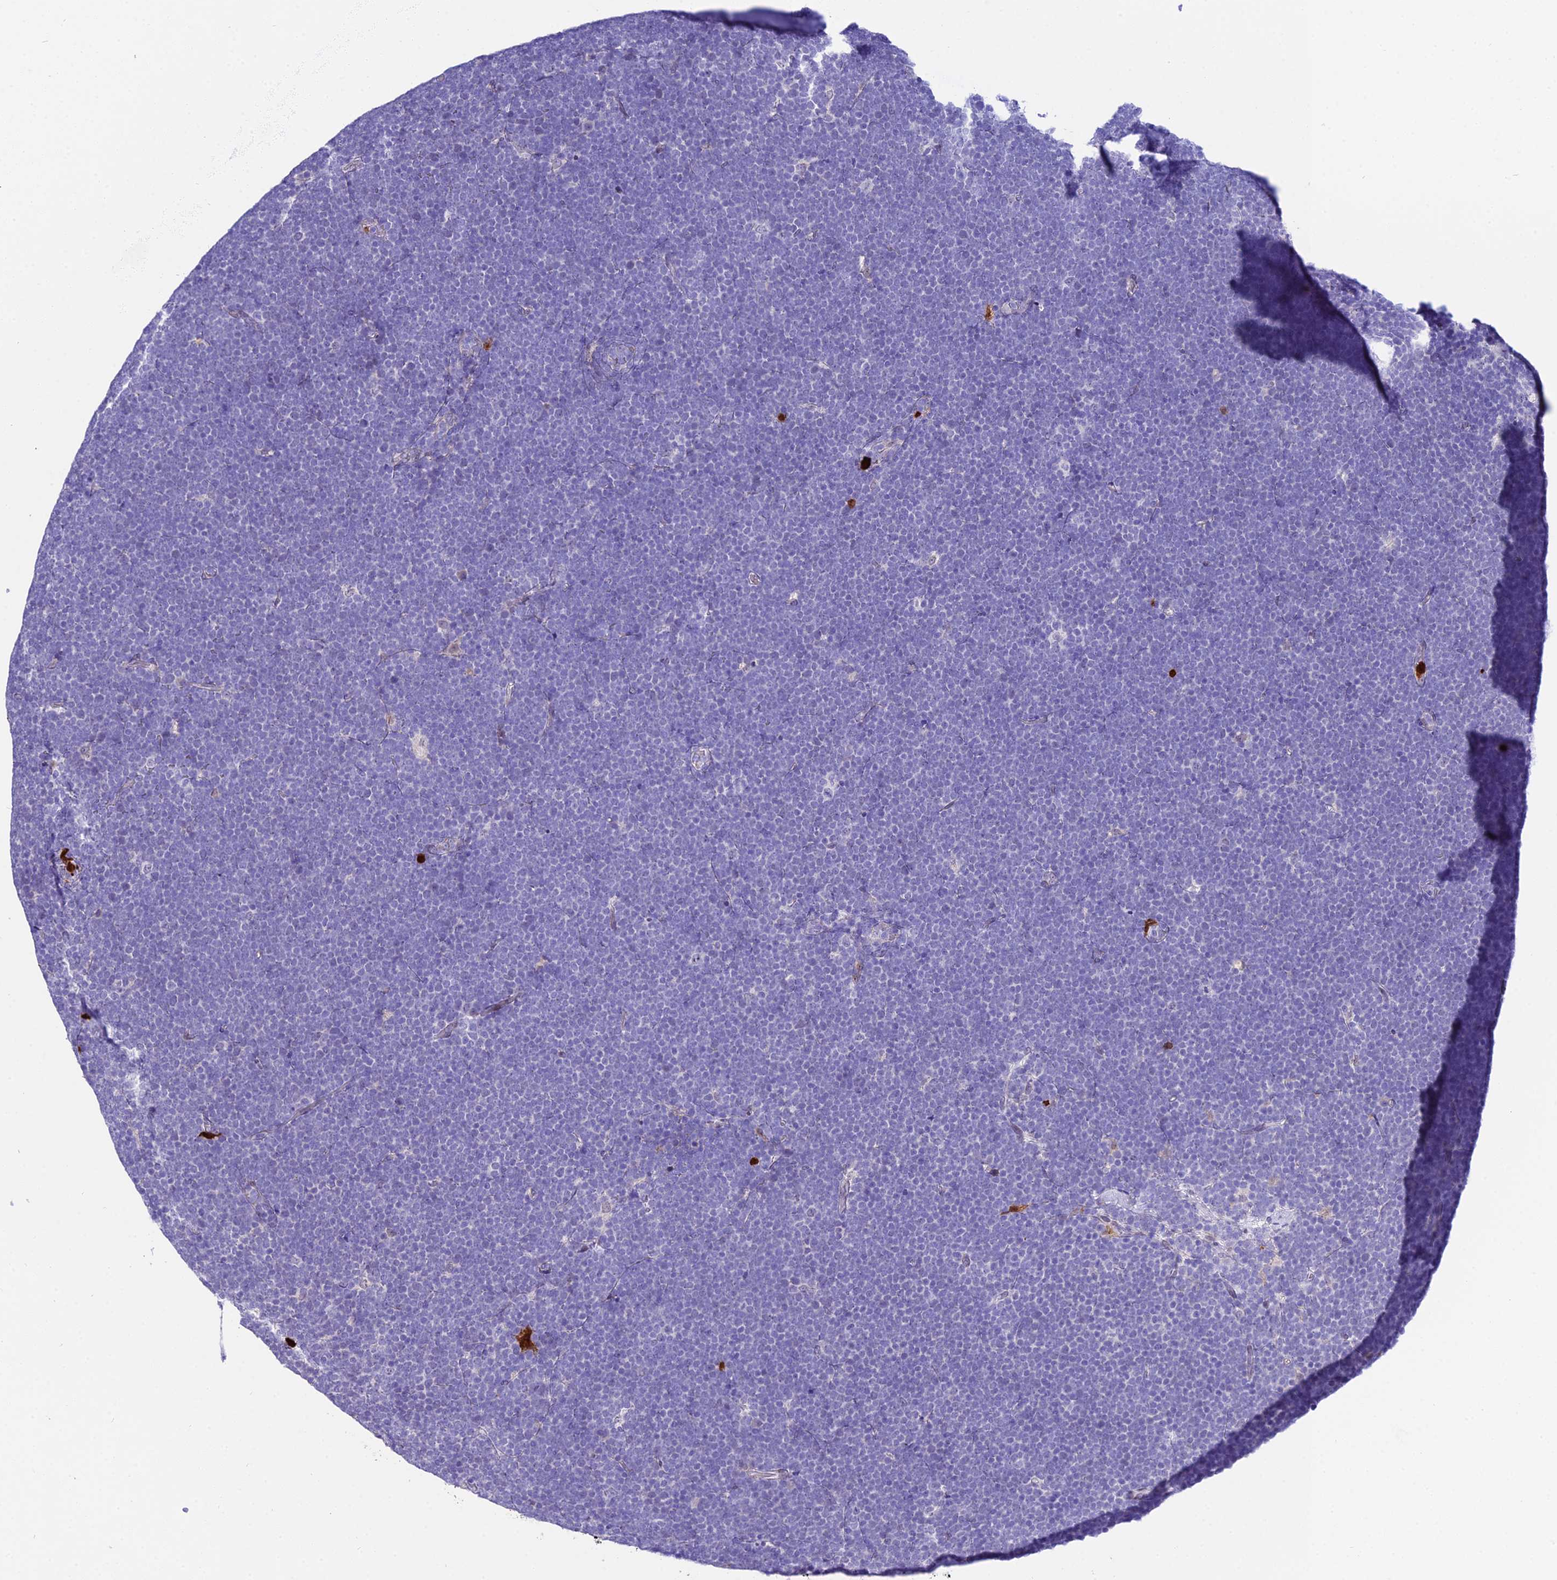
{"staining": {"intensity": "negative", "quantity": "none", "location": "none"}, "tissue": "lymphoma", "cell_type": "Tumor cells", "image_type": "cancer", "snomed": [{"axis": "morphology", "description": "Malignant lymphoma, non-Hodgkin's type, High grade"}, {"axis": "topography", "description": "Lymph node"}], "caption": "Immunohistochemical staining of lymphoma reveals no significant positivity in tumor cells. (DAB (3,3'-diaminobenzidine) immunohistochemistry visualized using brightfield microscopy, high magnification).", "gene": "MCM10", "patient": {"sex": "male", "age": 13}}